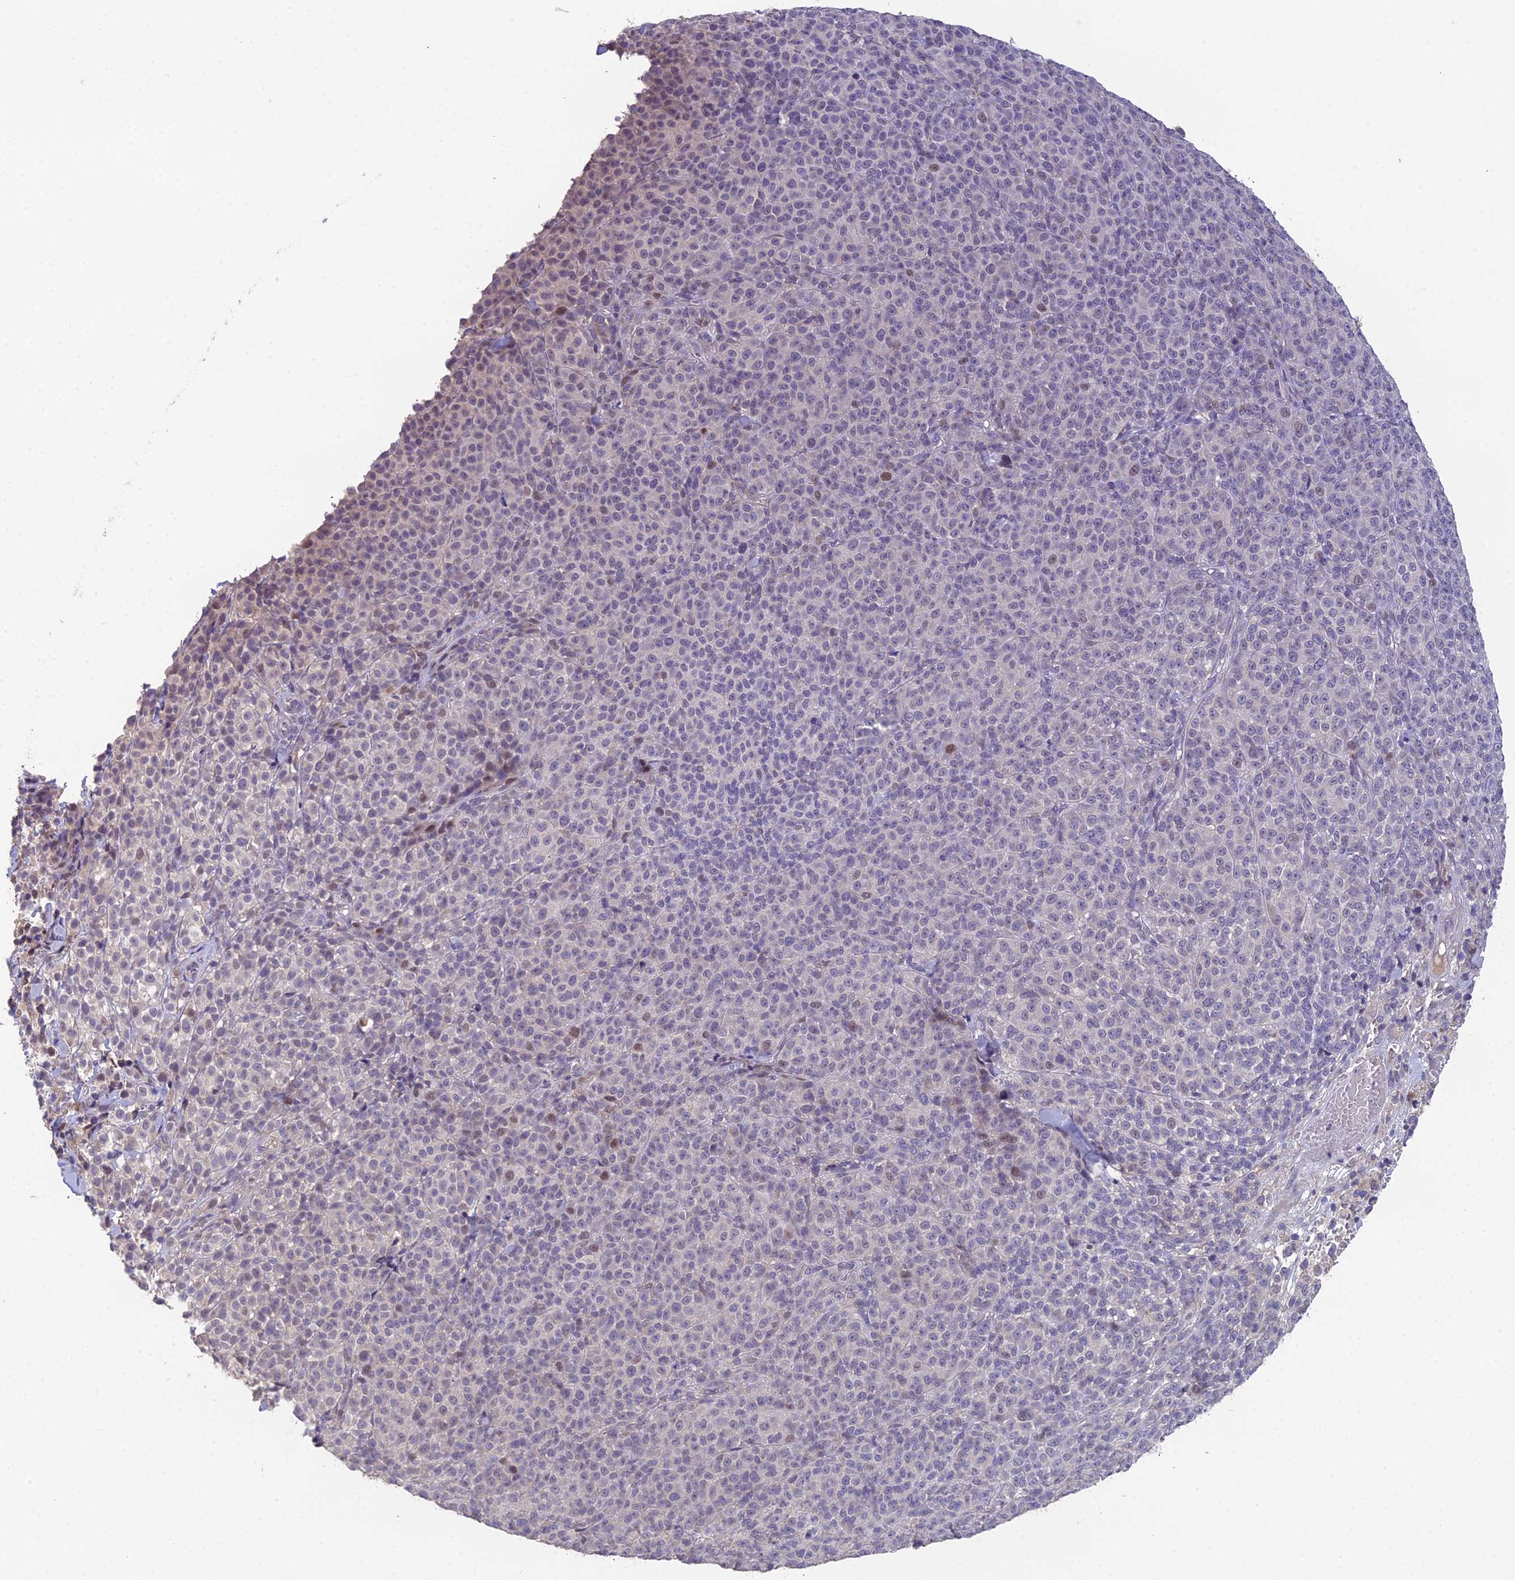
{"staining": {"intensity": "negative", "quantity": "none", "location": "none"}, "tissue": "melanoma", "cell_type": "Tumor cells", "image_type": "cancer", "snomed": [{"axis": "morphology", "description": "Normal tissue, NOS"}, {"axis": "morphology", "description": "Malignant melanoma, NOS"}, {"axis": "topography", "description": "Skin"}], "caption": "Immunohistochemical staining of human malignant melanoma displays no significant expression in tumor cells. (Brightfield microscopy of DAB (3,3'-diaminobenzidine) IHC at high magnification).", "gene": "PUS10", "patient": {"sex": "female", "age": 34}}